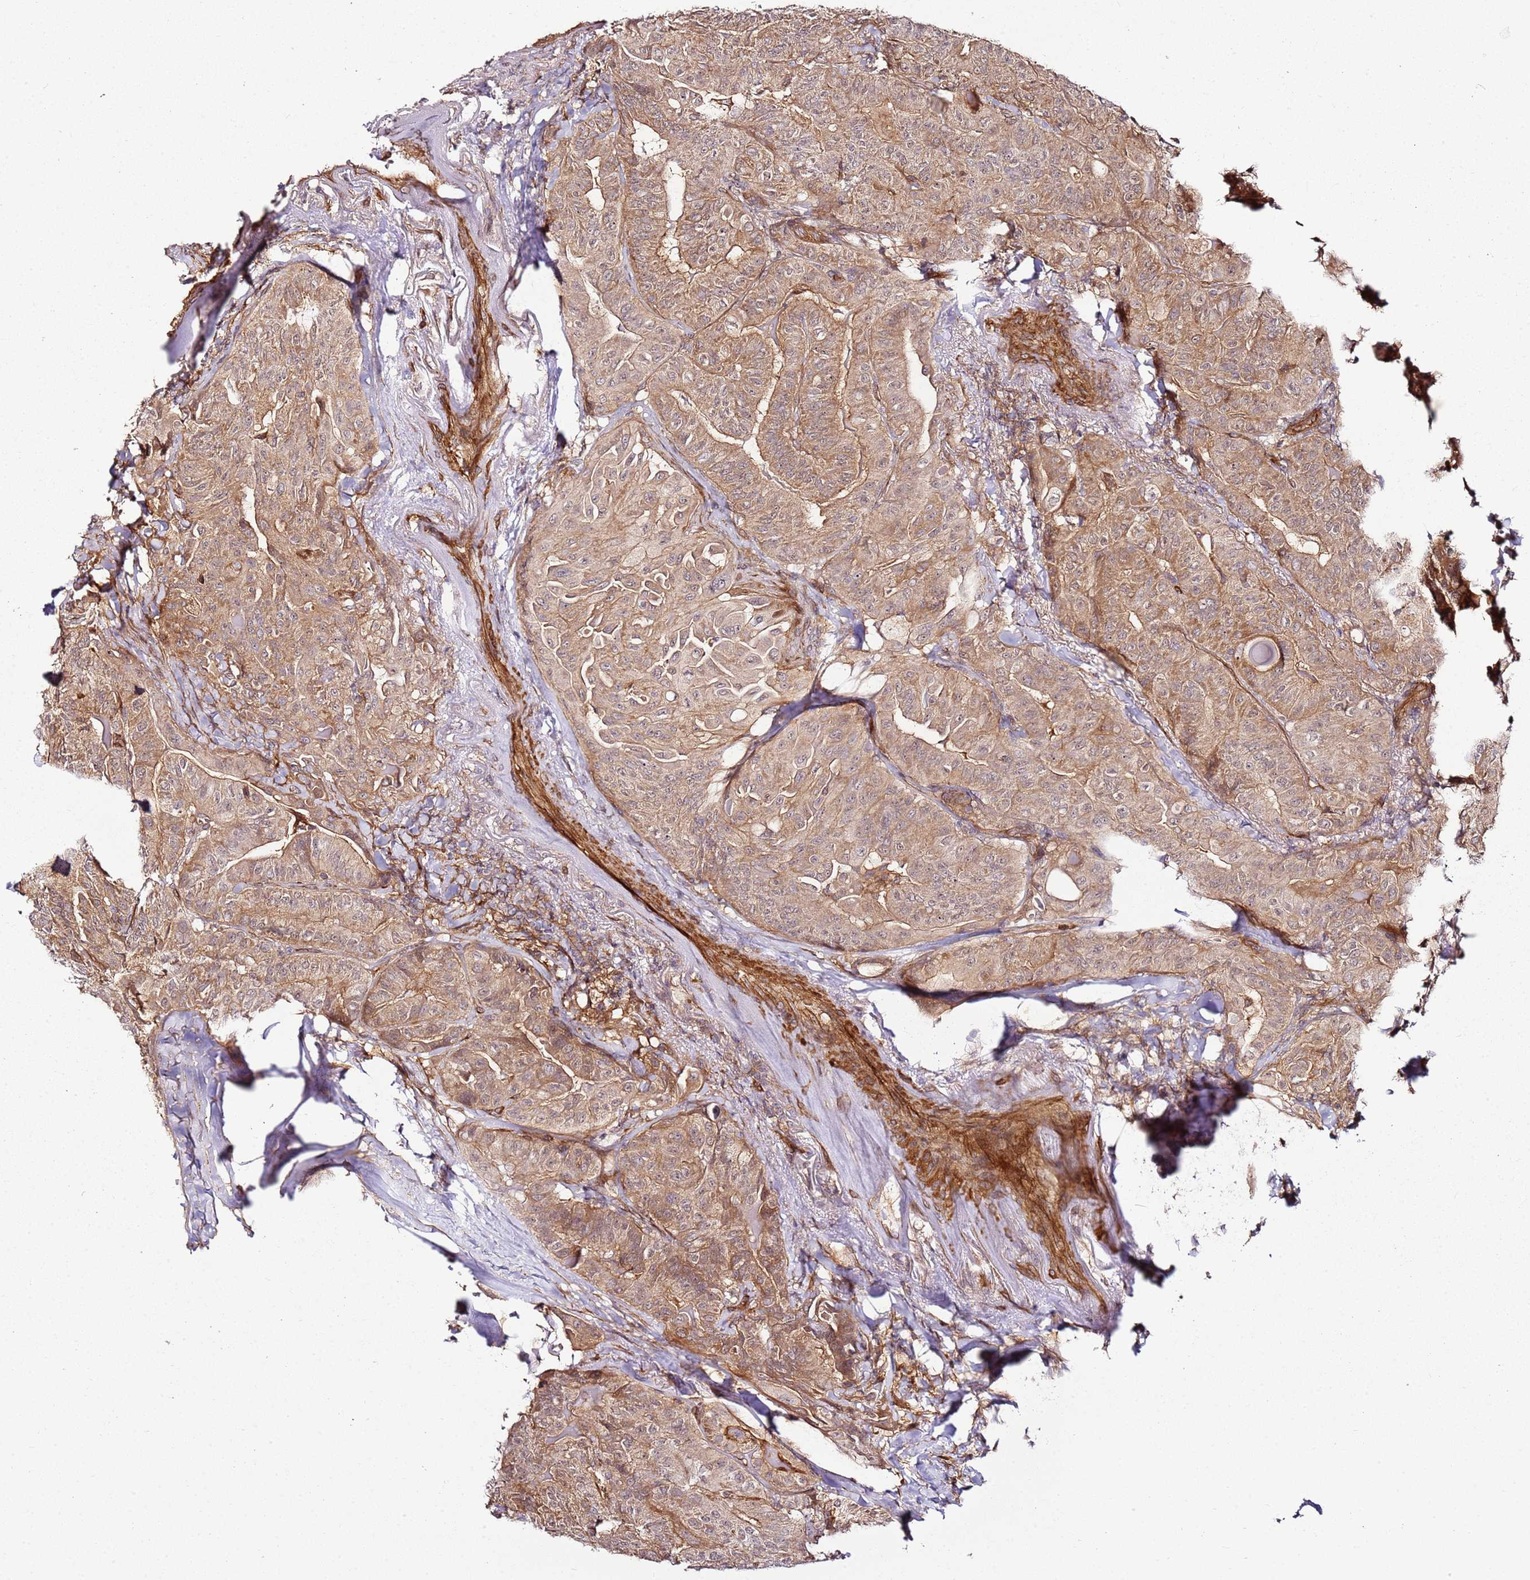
{"staining": {"intensity": "moderate", "quantity": ">75%", "location": "cytoplasmic/membranous"}, "tissue": "thyroid cancer", "cell_type": "Tumor cells", "image_type": "cancer", "snomed": [{"axis": "morphology", "description": "Papillary adenocarcinoma, NOS"}, {"axis": "topography", "description": "Thyroid gland"}], "caption": "This is a micrograph of immunohistochemistry staining of thyroid papillary adenocarcinoma, which shows moderate positivity in the cytoplasmic/membranous of tumor cells.", "gene": "CCNYL1", "patient": {"sex": "female", "age": 68}}